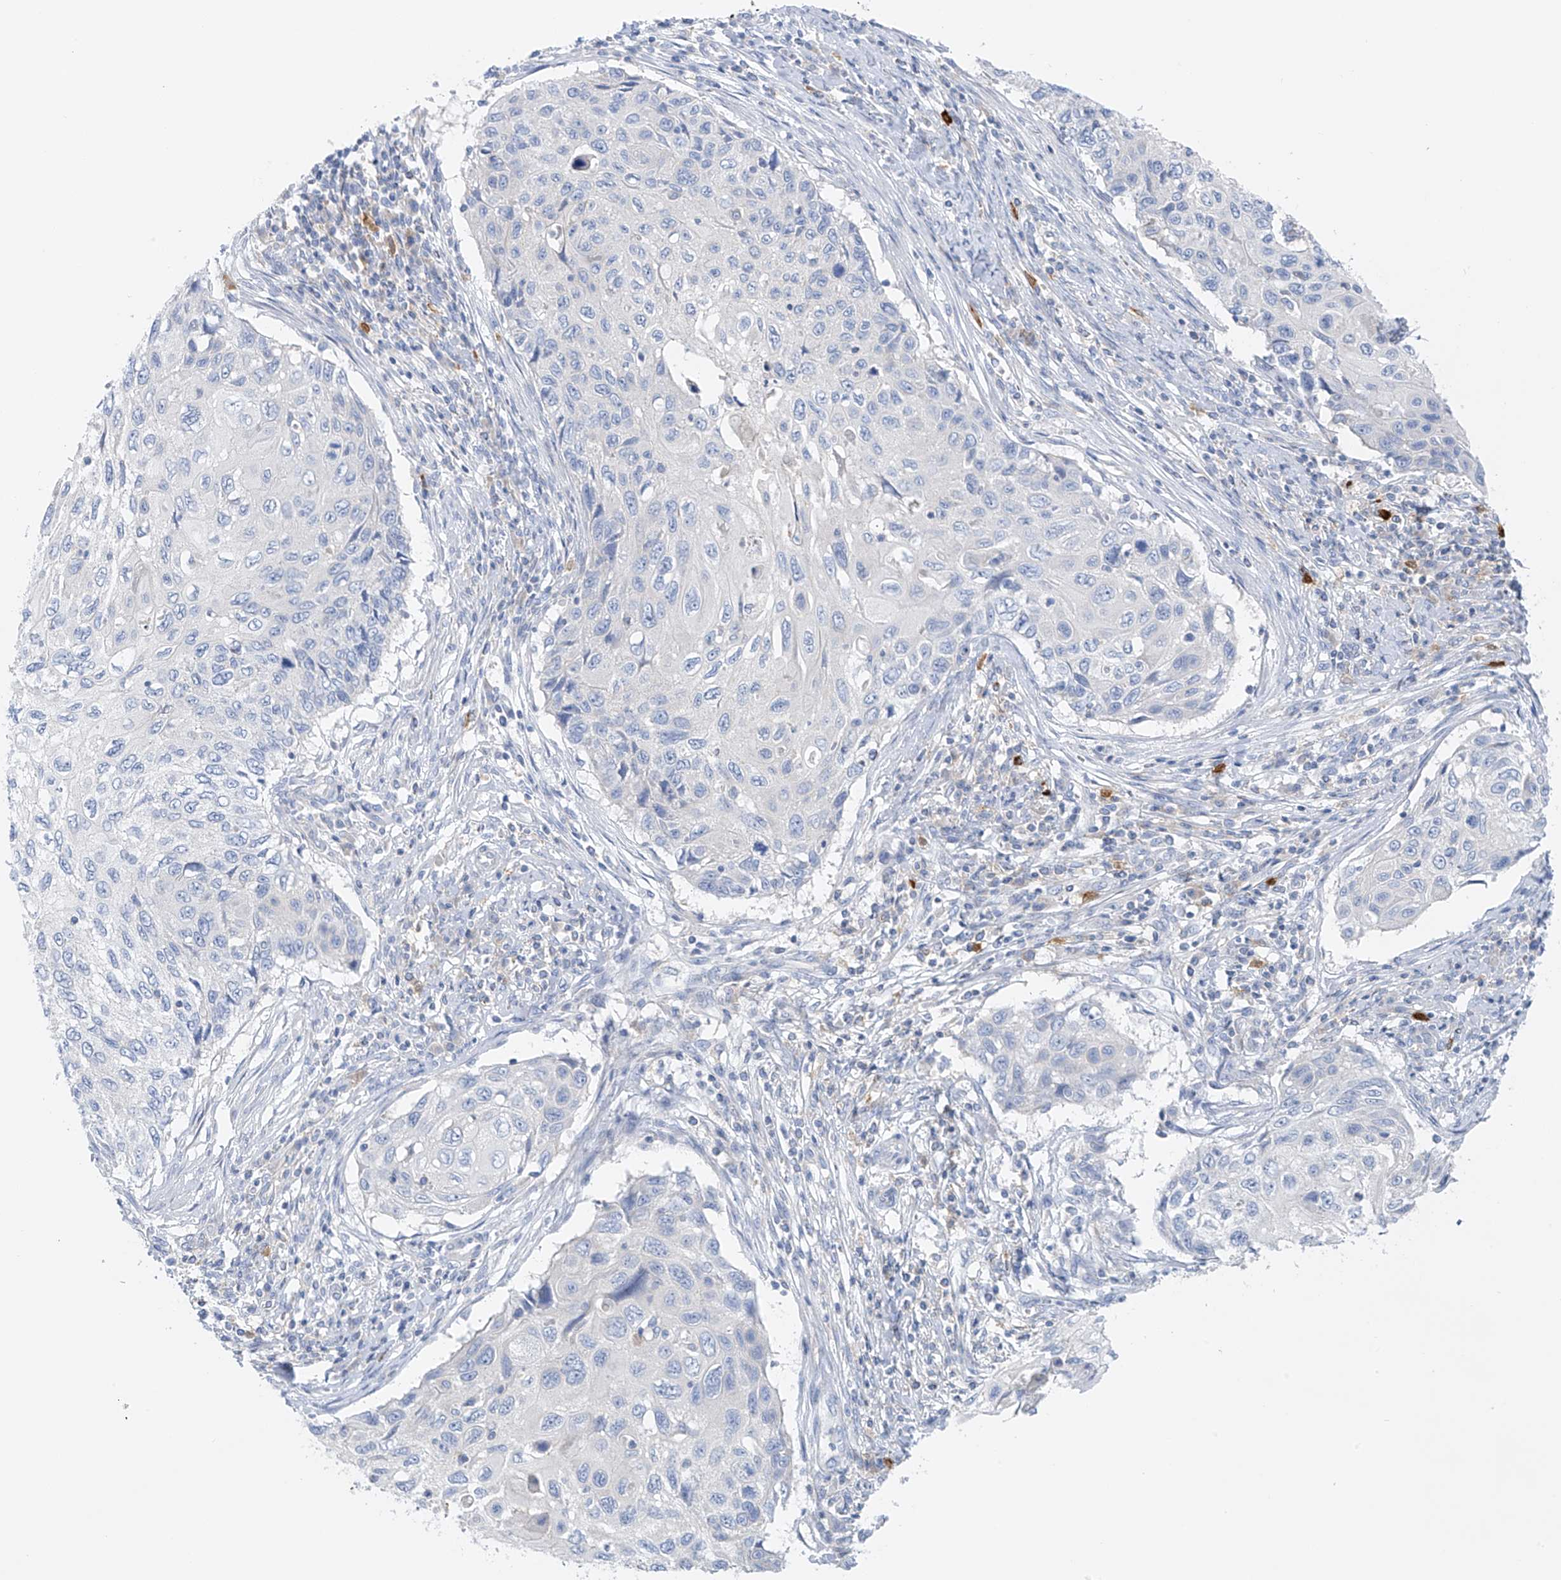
{"staining": {"intensity": "negative", "quantity": "none", "location": "none"}, "tissue": "cervical cancer", "cell_type": "Tumor cells", "image_type": "cancer", "snomed": [{"axis": "morphology", "description": "Squamous cell carcinoma, NOS"}, {"axis": "topography", "description": "Cervix"}], "caption": "Tumor cells are negative for brown protein staining in squamous cell carcinoma (cervical).", "gene": "POMGNT2", "patient": {"sex": "female", "age": 70}}